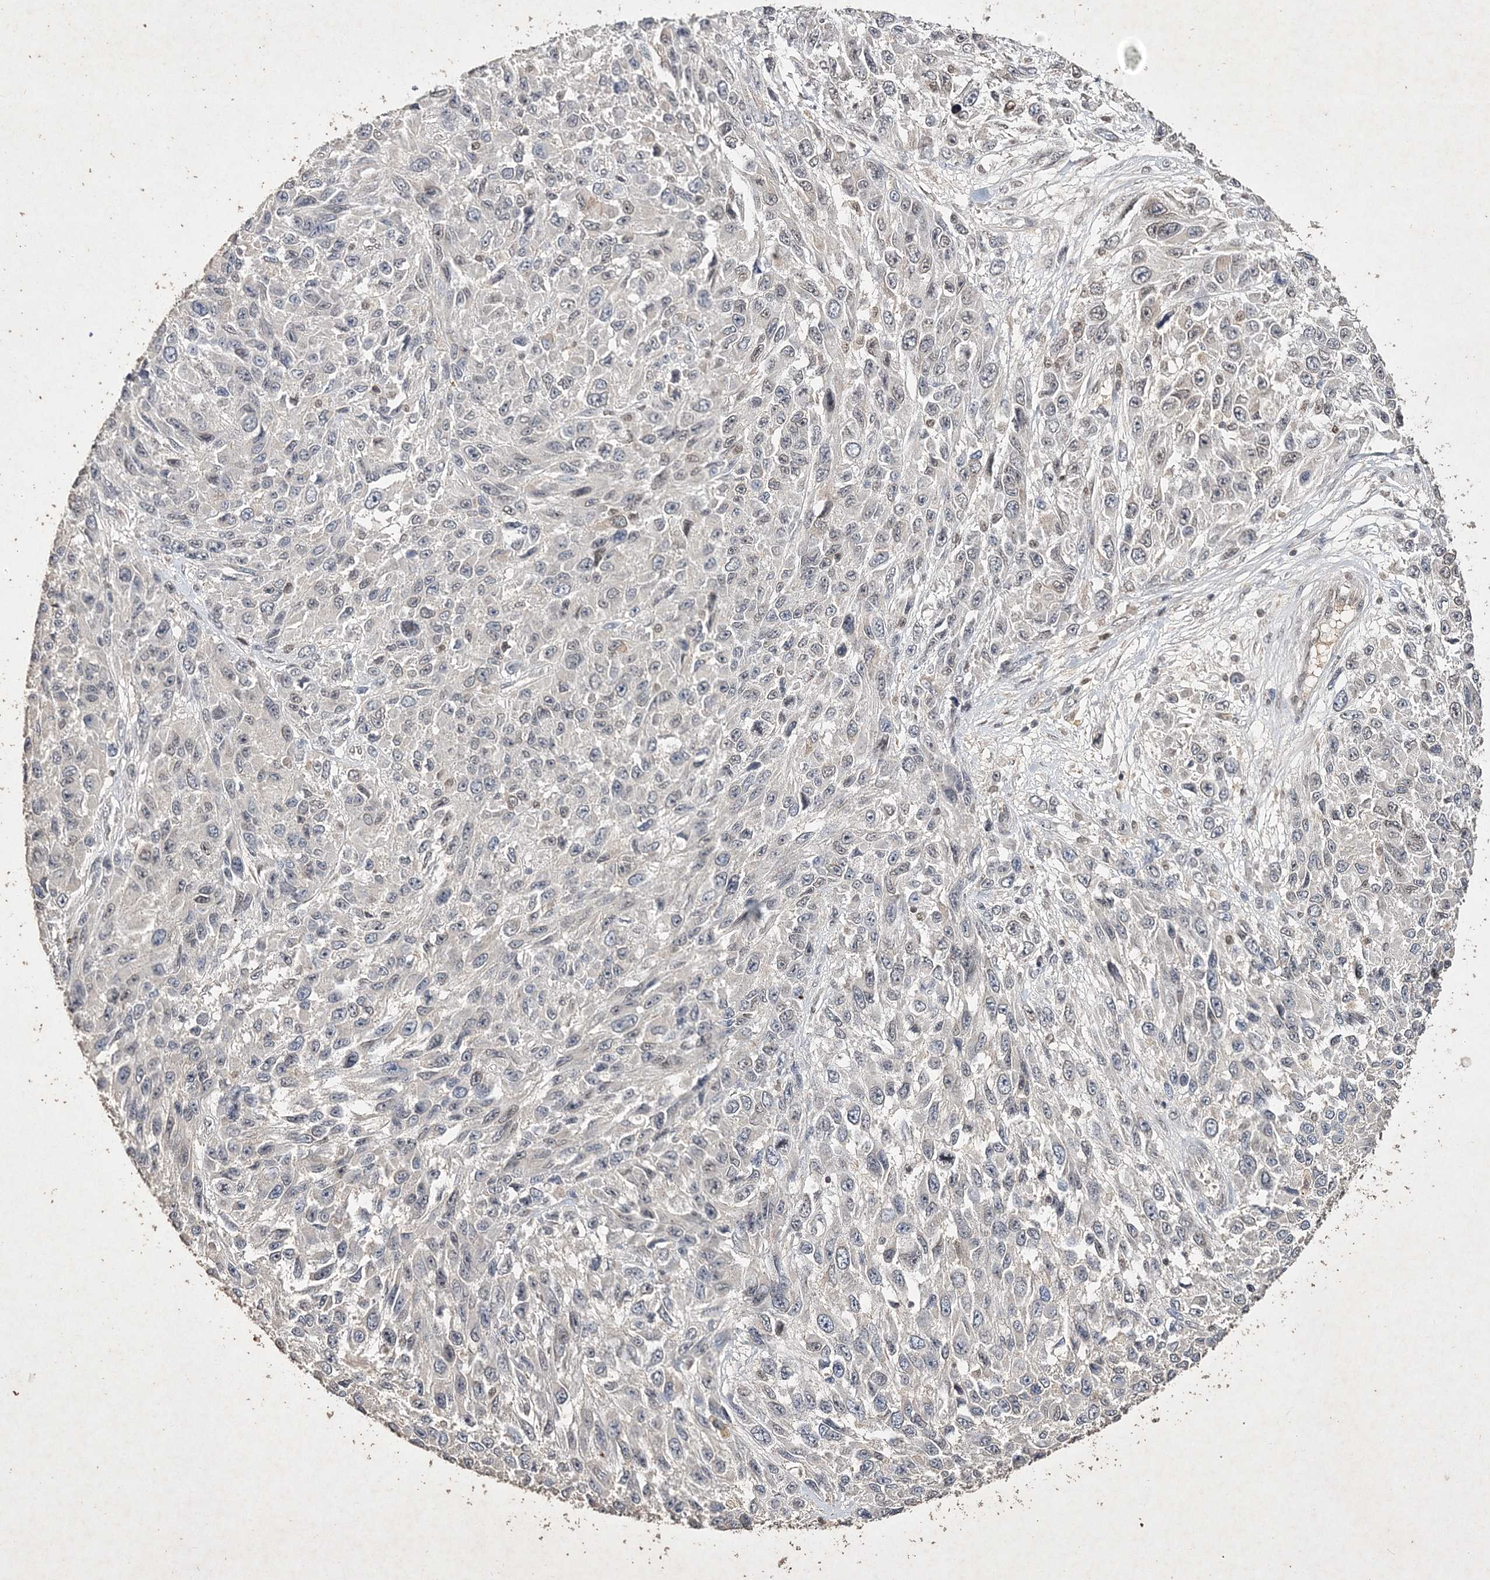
{"staining": {"intensity": "negative", "quantity": "none", "location": "none"}, "tissue": "melanoma", "cell_type": "Tumor cells", "image_type": "cancer", "snomed": [{"axis": "morphology", "description": "Malignant melanoma, NOS"}, {"axis": "topography", "description": "Skin"}], "caption": "Immunohistochemistry micrograph of melanoma stained for a protein (brown), which displays no positivity in tumor cells.", "gene": "C3orf38", "patient": {"sex": "female", "age": 96}}